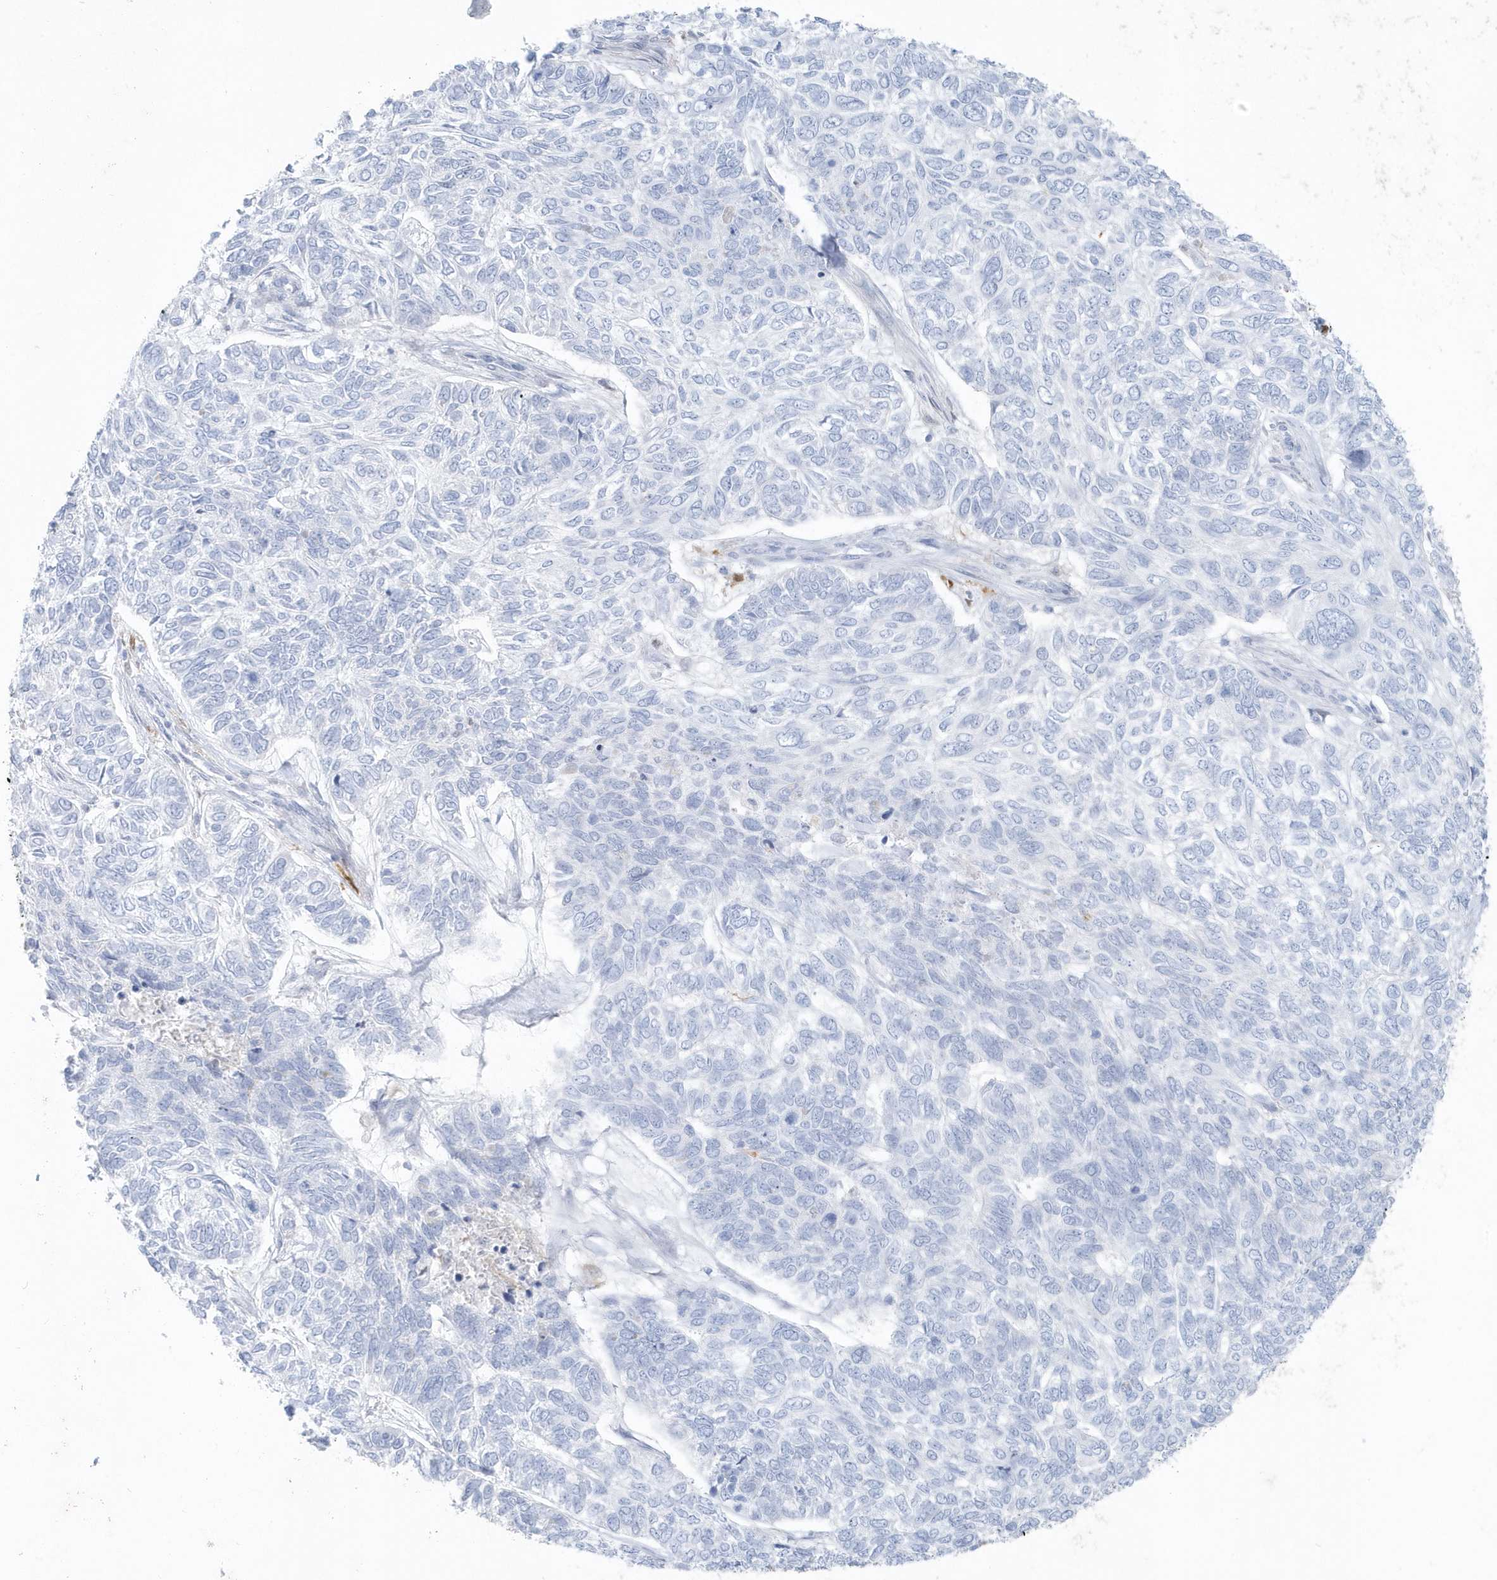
{"staining": {"intensity": "negative", "quantity": "none", "location": "none"}, "tissue": "skin cancer", "cell_type": "Tumor cells", "image_type": "cancer", "snomed": [{"axis": "morphology", "description": "Basal cell carcinoma"}, {"axis": "topography", "description": "Skin"}], "caption": "Immunohistochemical staining of human skin cancer displays no significant positivity in tumor cells.", "gene": "FAM98A", "patient": {"sex": "female", "age": 65}}